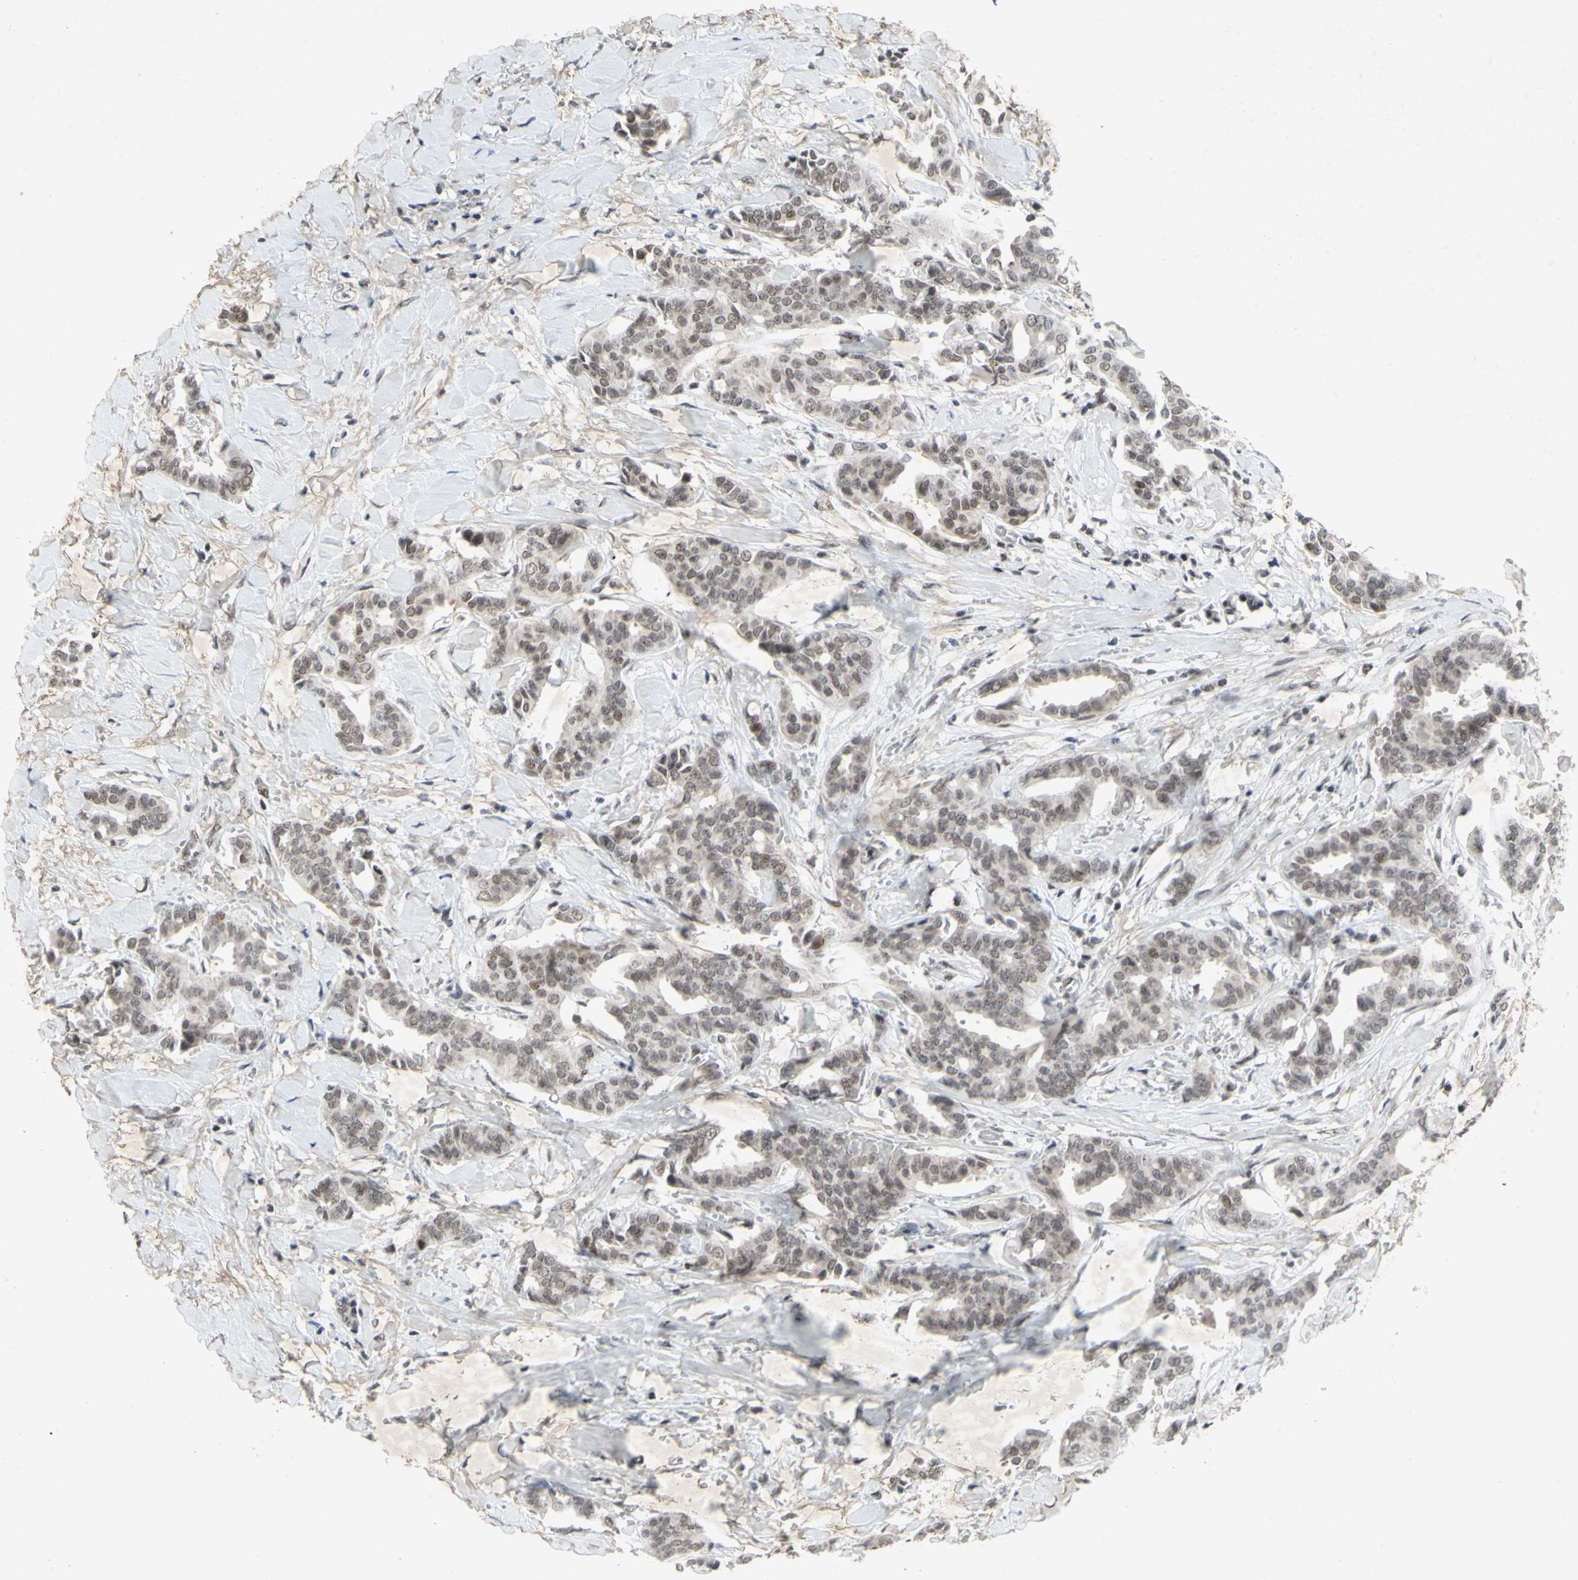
{"staining": {"intensity": "weak", "quantity": "<25%", "location": "nuclear"}, "tissue": "head and neck cancer", "cell_type": "Tumor cells", "image_type": "cancer", "snomed": [{"axis": "morphology", "description": "Adenocarcinoma, NOS"}, {"axis": "topography", "description": "Salivary gland"}, {"axis": "topography", "description": "Head-Neck"}], "caption": "Tumor cells are negative for brown protein staining in head and neck adenocarcinoma.", "gene": "CENPB", "patient": {"sex": "female", "age": 59}}